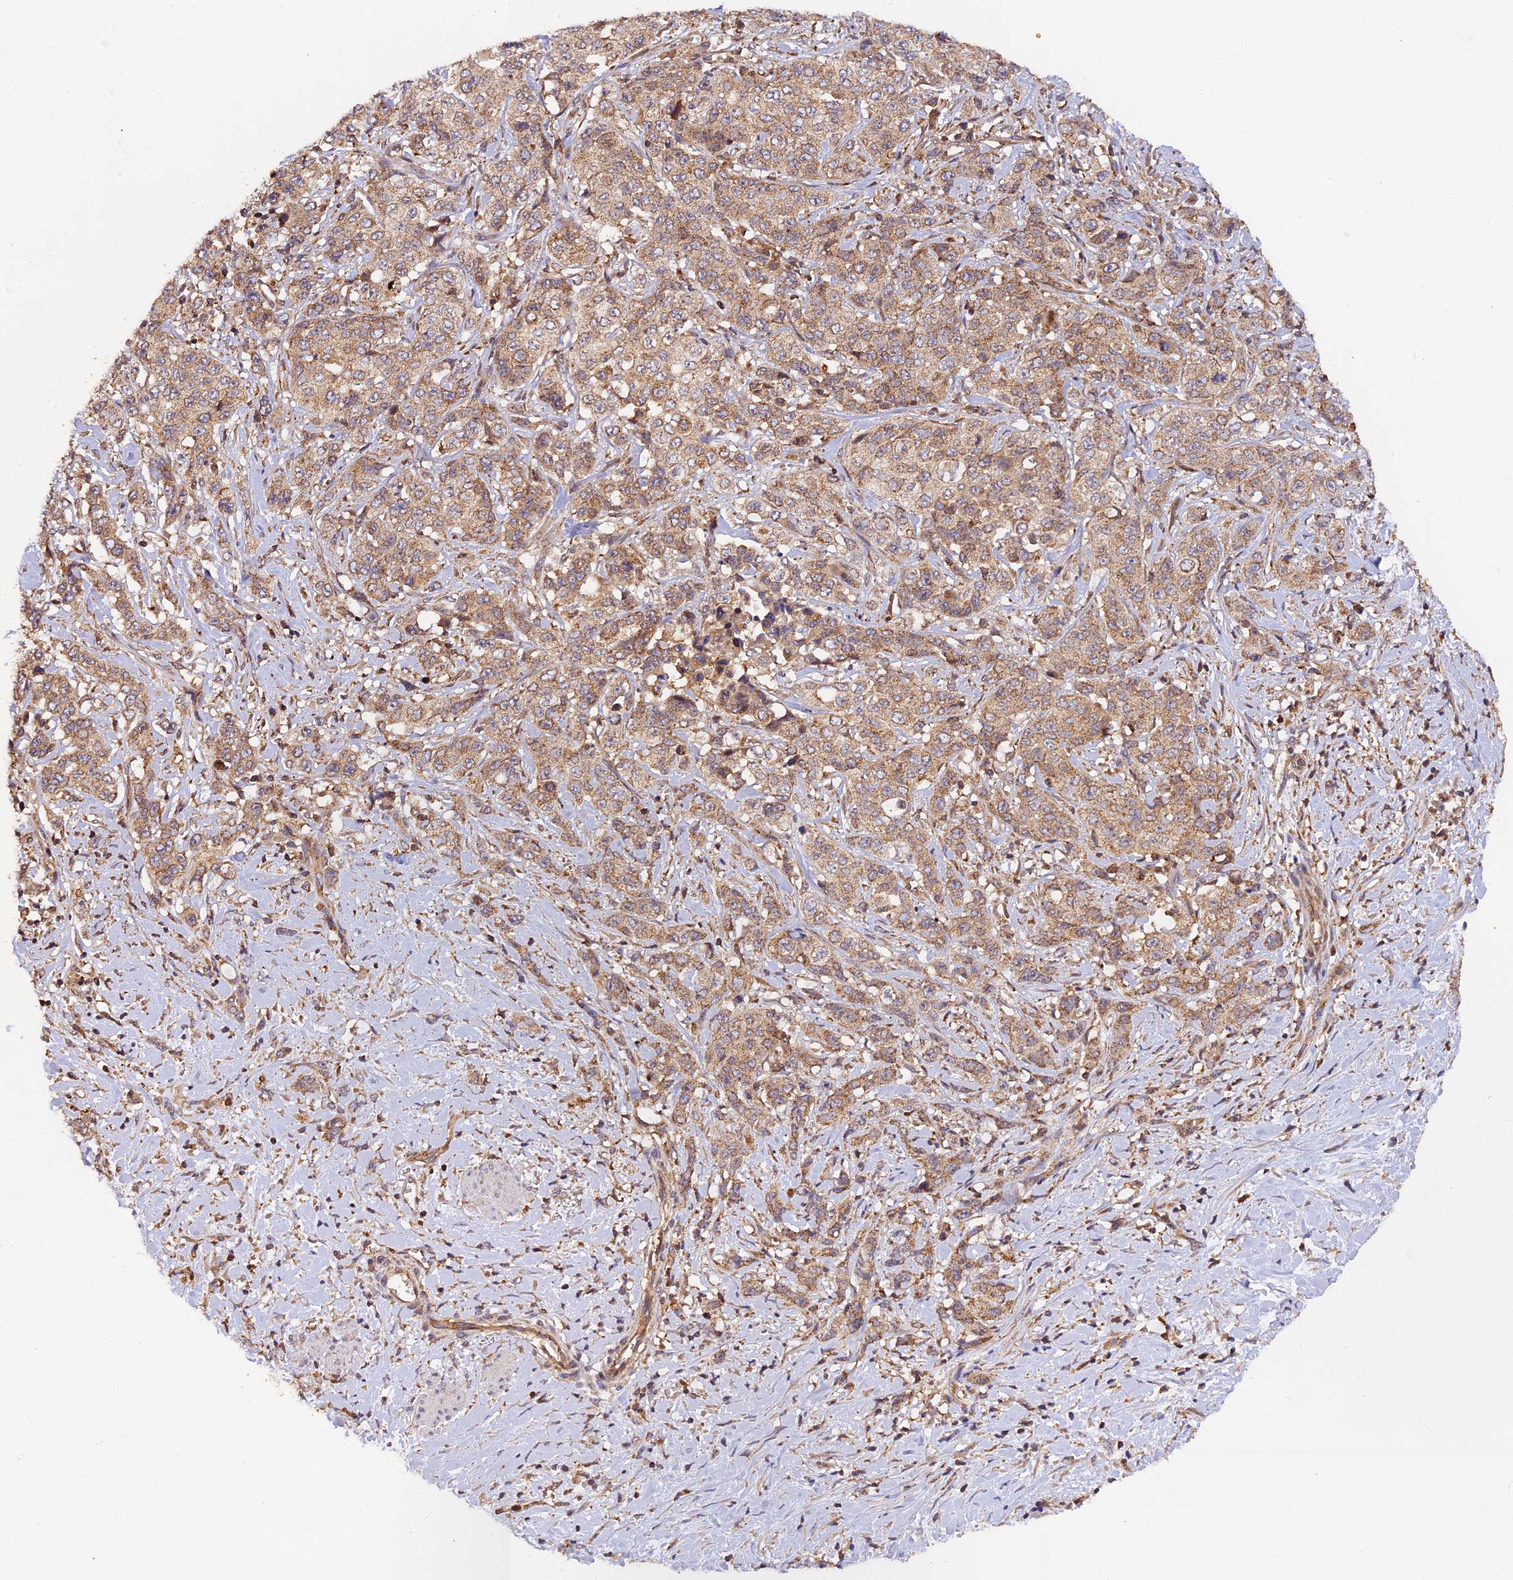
{"staining": {"intensity": "weak", "quantity": ">75%", "location": "cytoplasmic/membranous"}, "tissue": "stomach cancer", "cell_type": "Tumor cells", "image_type": "cancer", "snomed": [{"axis": "morphology", "description": "Adenocarcinoma, NOS"}, {"axis": "topography", "description": "Stomach, upper"}], "caption": "Weak cytoplasmic/membranous expression is seen in about >75% of tumor cells in stomach cancer (adenocarcinoma). Using DAB (brown) and hematoxylin (blue) stains, captured at high magnification using brightfield microscopy.", "gene": "PEX3", "patient": {"sex": "male", "age": 62}}